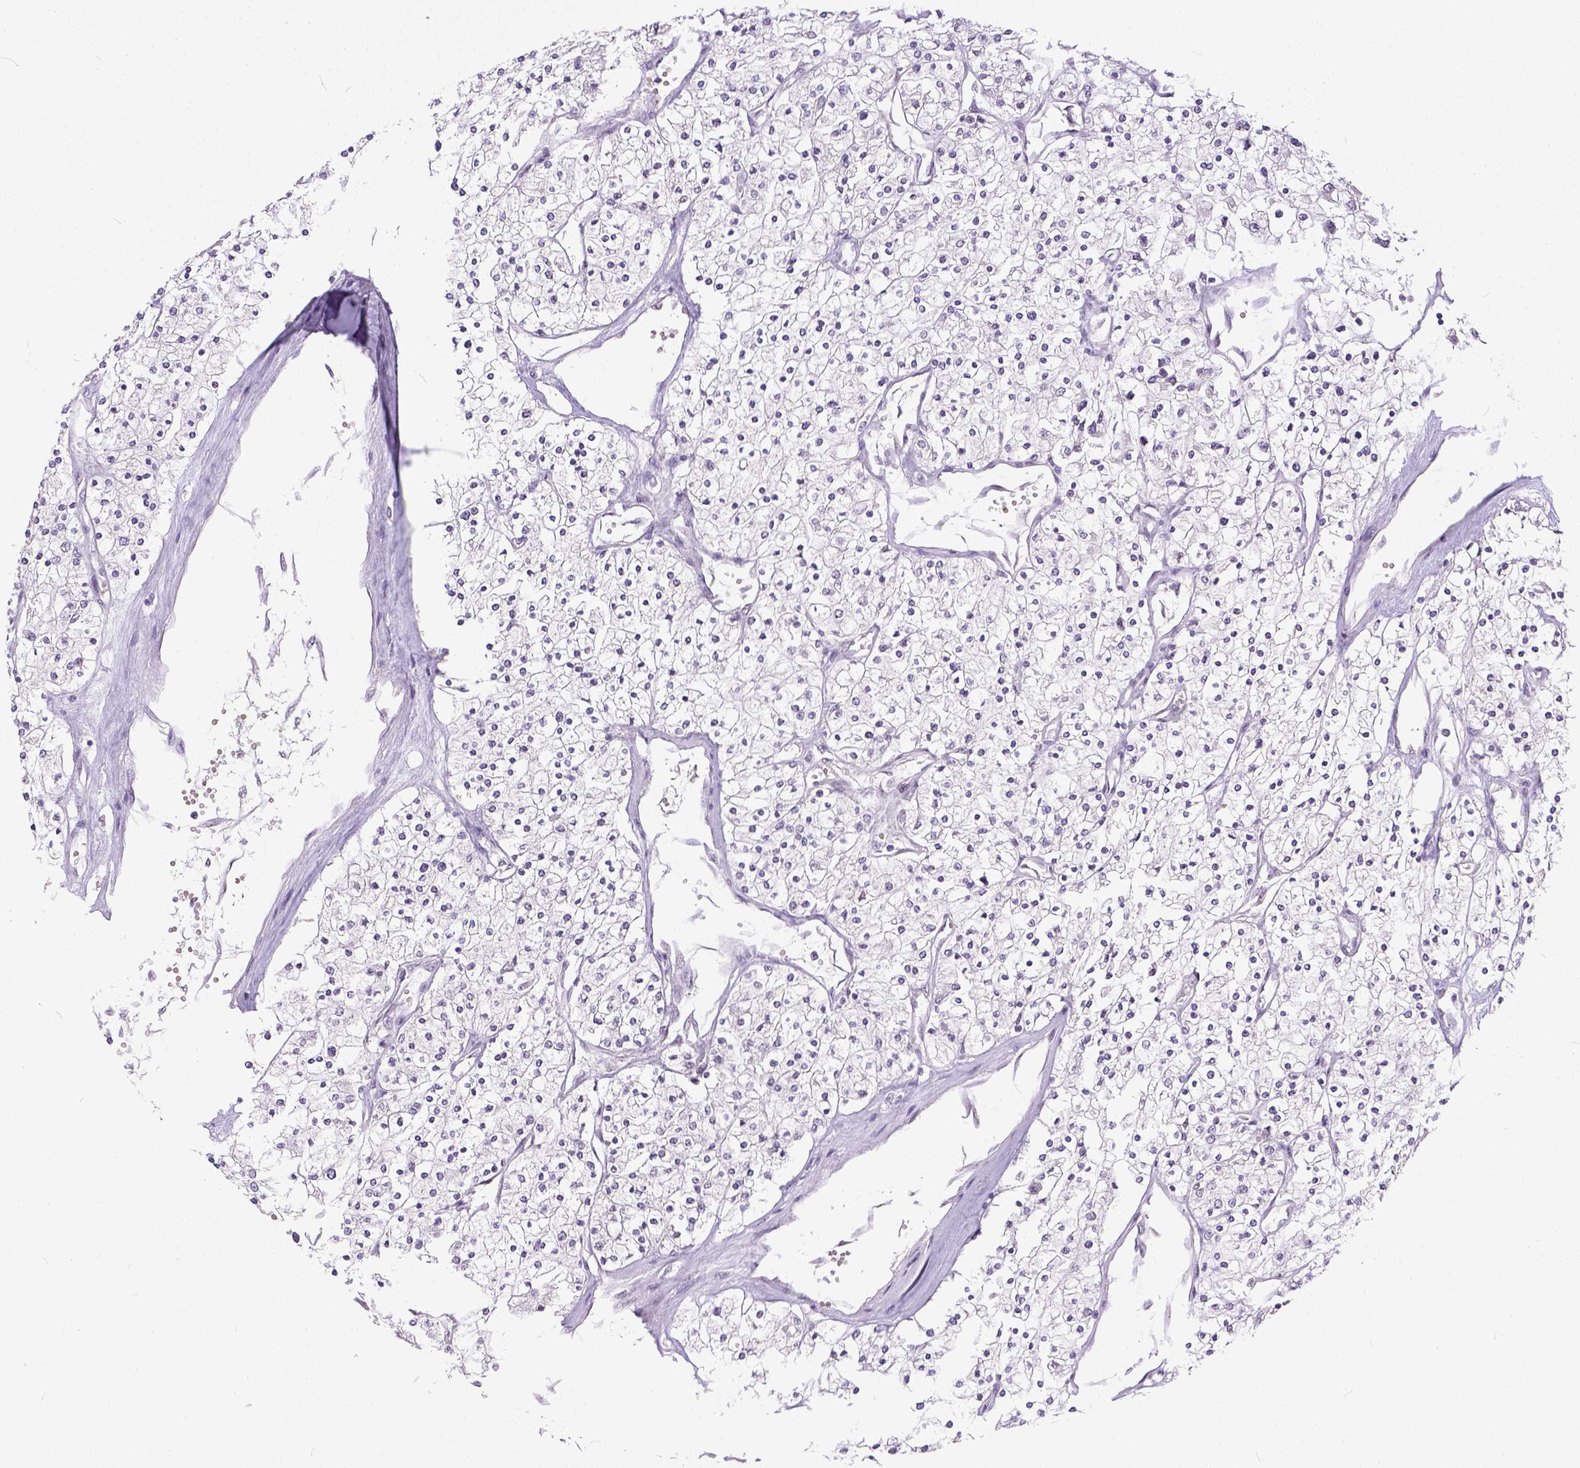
{"staining": {"intensity": "negative", "quantity": "none", "location": "none"}, "tissue": "renal cancer", "cell_type": "Tumor cells", "image_type": "cancer", "snomed": [{"axis": "morphology", "description": "Adenocarcinoma, NOS"}, {"axis": "topography", "description": "Kidney"}], "caption": "DAB immunohistochemical staining of adenocarcinoma (renal) reveals no significant expression in tumor cells. (DAB IHC, high magnification).", "gene": "ERCC1", "patient": {"sex": "male", "age": 80}}